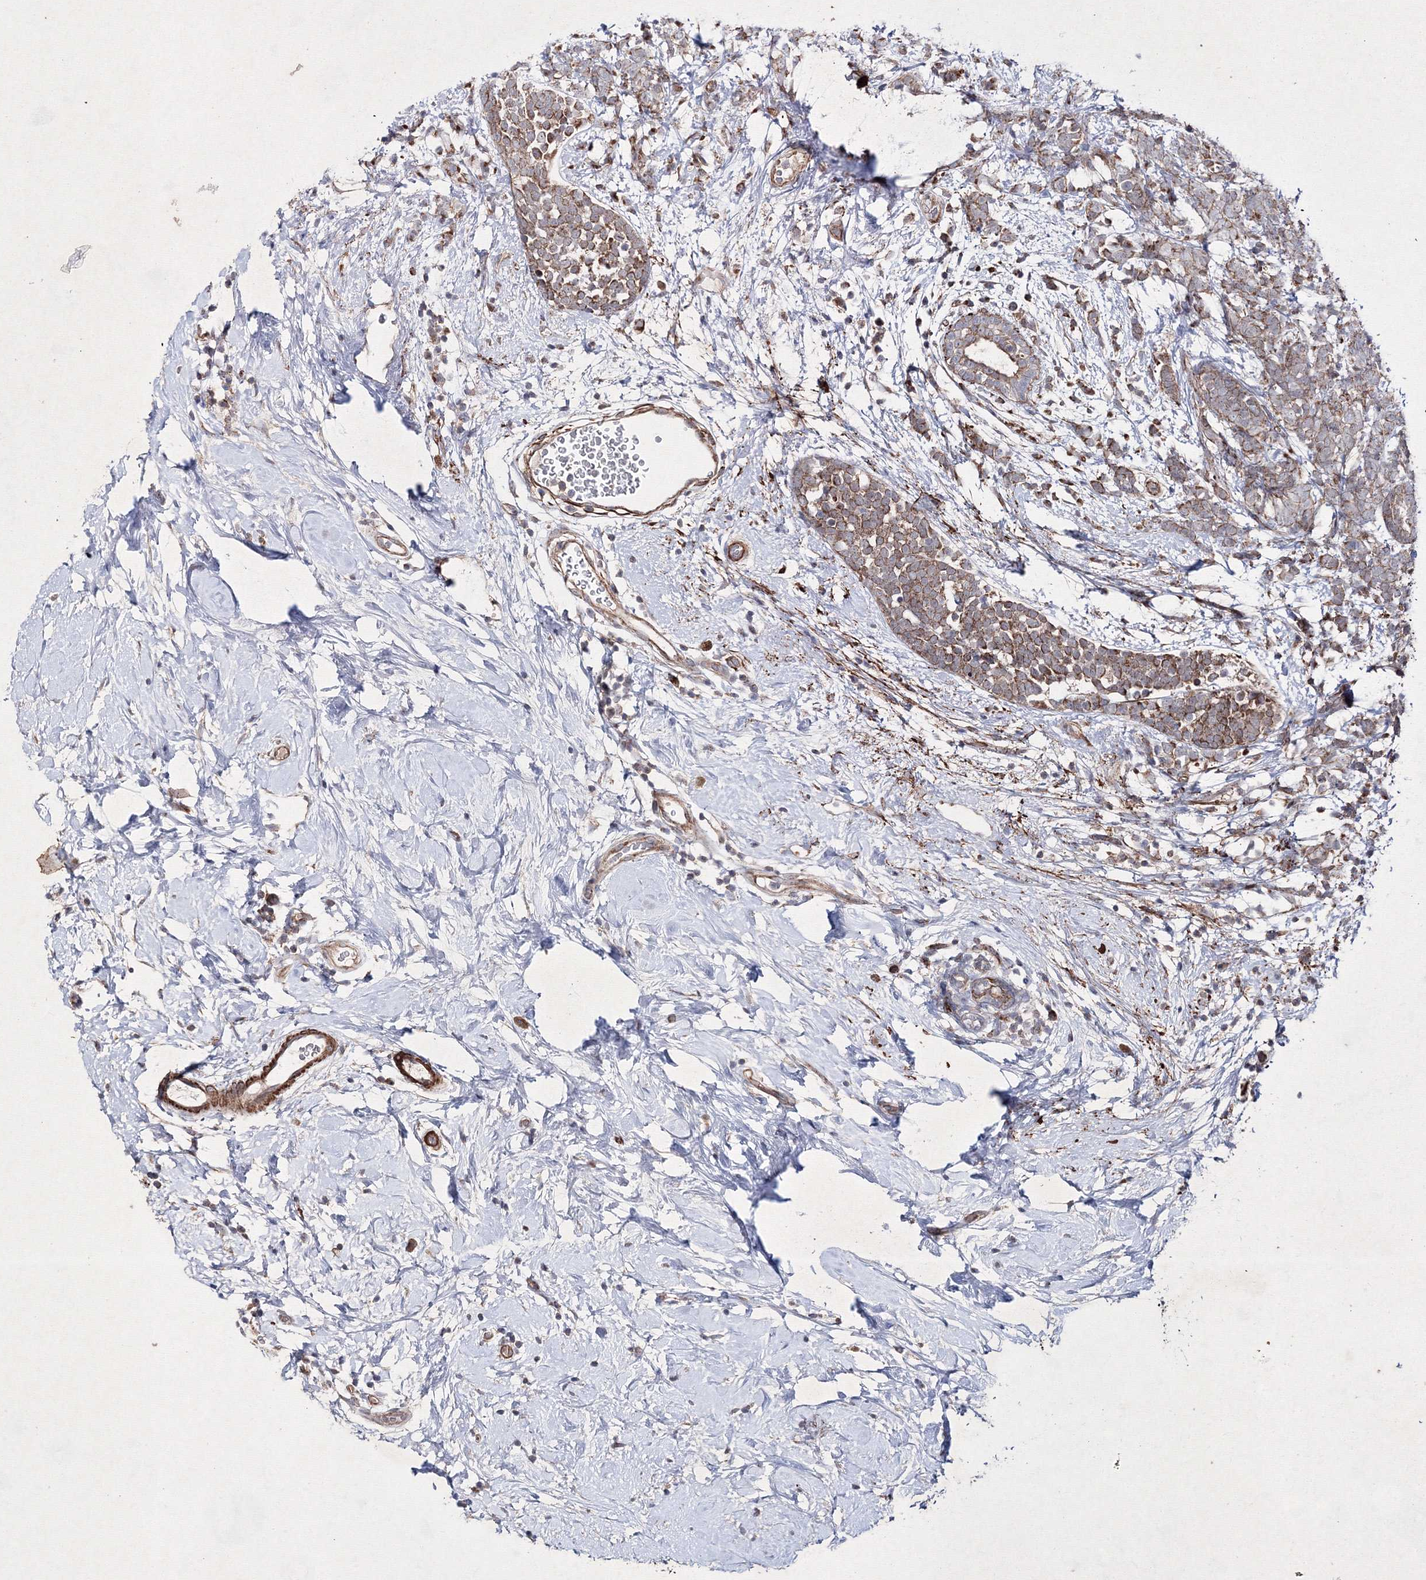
{"staining": {"intensity": "moderate", "quantity": ">75%", "location": "cytoplasmic/membranous"}, "tissue": "breast cancer", "cell_type": "Tumor cells", "image_type": "cancer", "snomed": [{"axis": "morphology", "description": "Lobular carcinoma"}, {"axis": "topography", "description": "Breast"}], "caption": "A high-resolution histopathology image shows immunohistochemistry (IHC) staining of breast lobular carcinoma, which exhibits moderate cytoplasmic/membranous staining in about >75% of tumor cells.", "gene": "GFM1", "patient": {"sex": "female", "age": 58}}